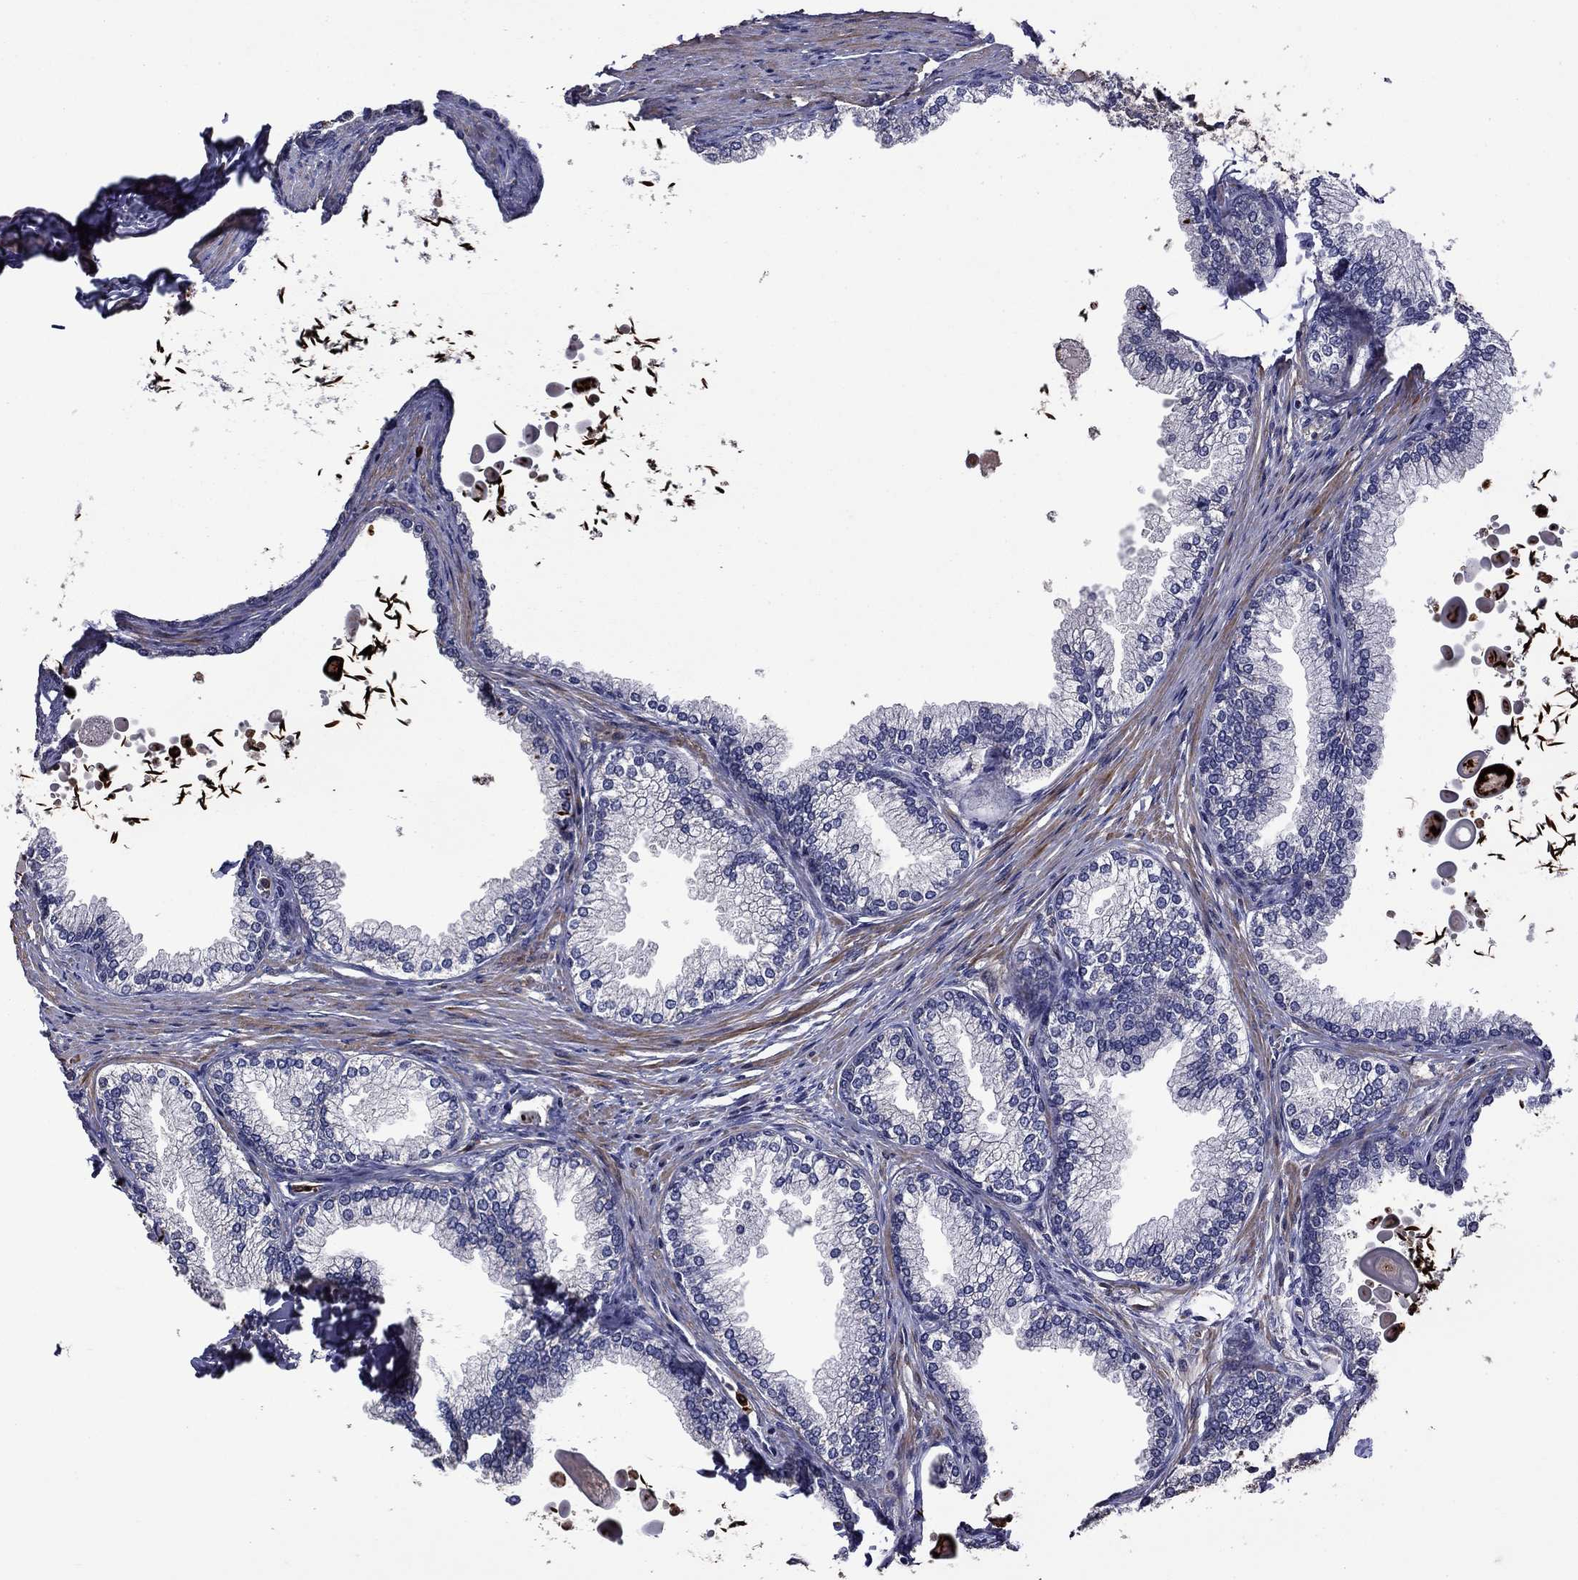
{"staining": {"intensity": "negative", "quantity": "none", "location": "none"}, "tissue": "prostate", "cell_type": "Glandular cells", "image_type": "normal", "snomed": [{"axis": "morphology", "description": "Normal tissue, NOS"}, {"axis": "topography", "description": "Prostate"}], "caption": "Immunohistochemistry micrograph of benign prostate stained for a protein (brown), which reveals no positivity in glandular cells.", "gene": "SATB1", "patient": {"sex": "male", "age": 72}}